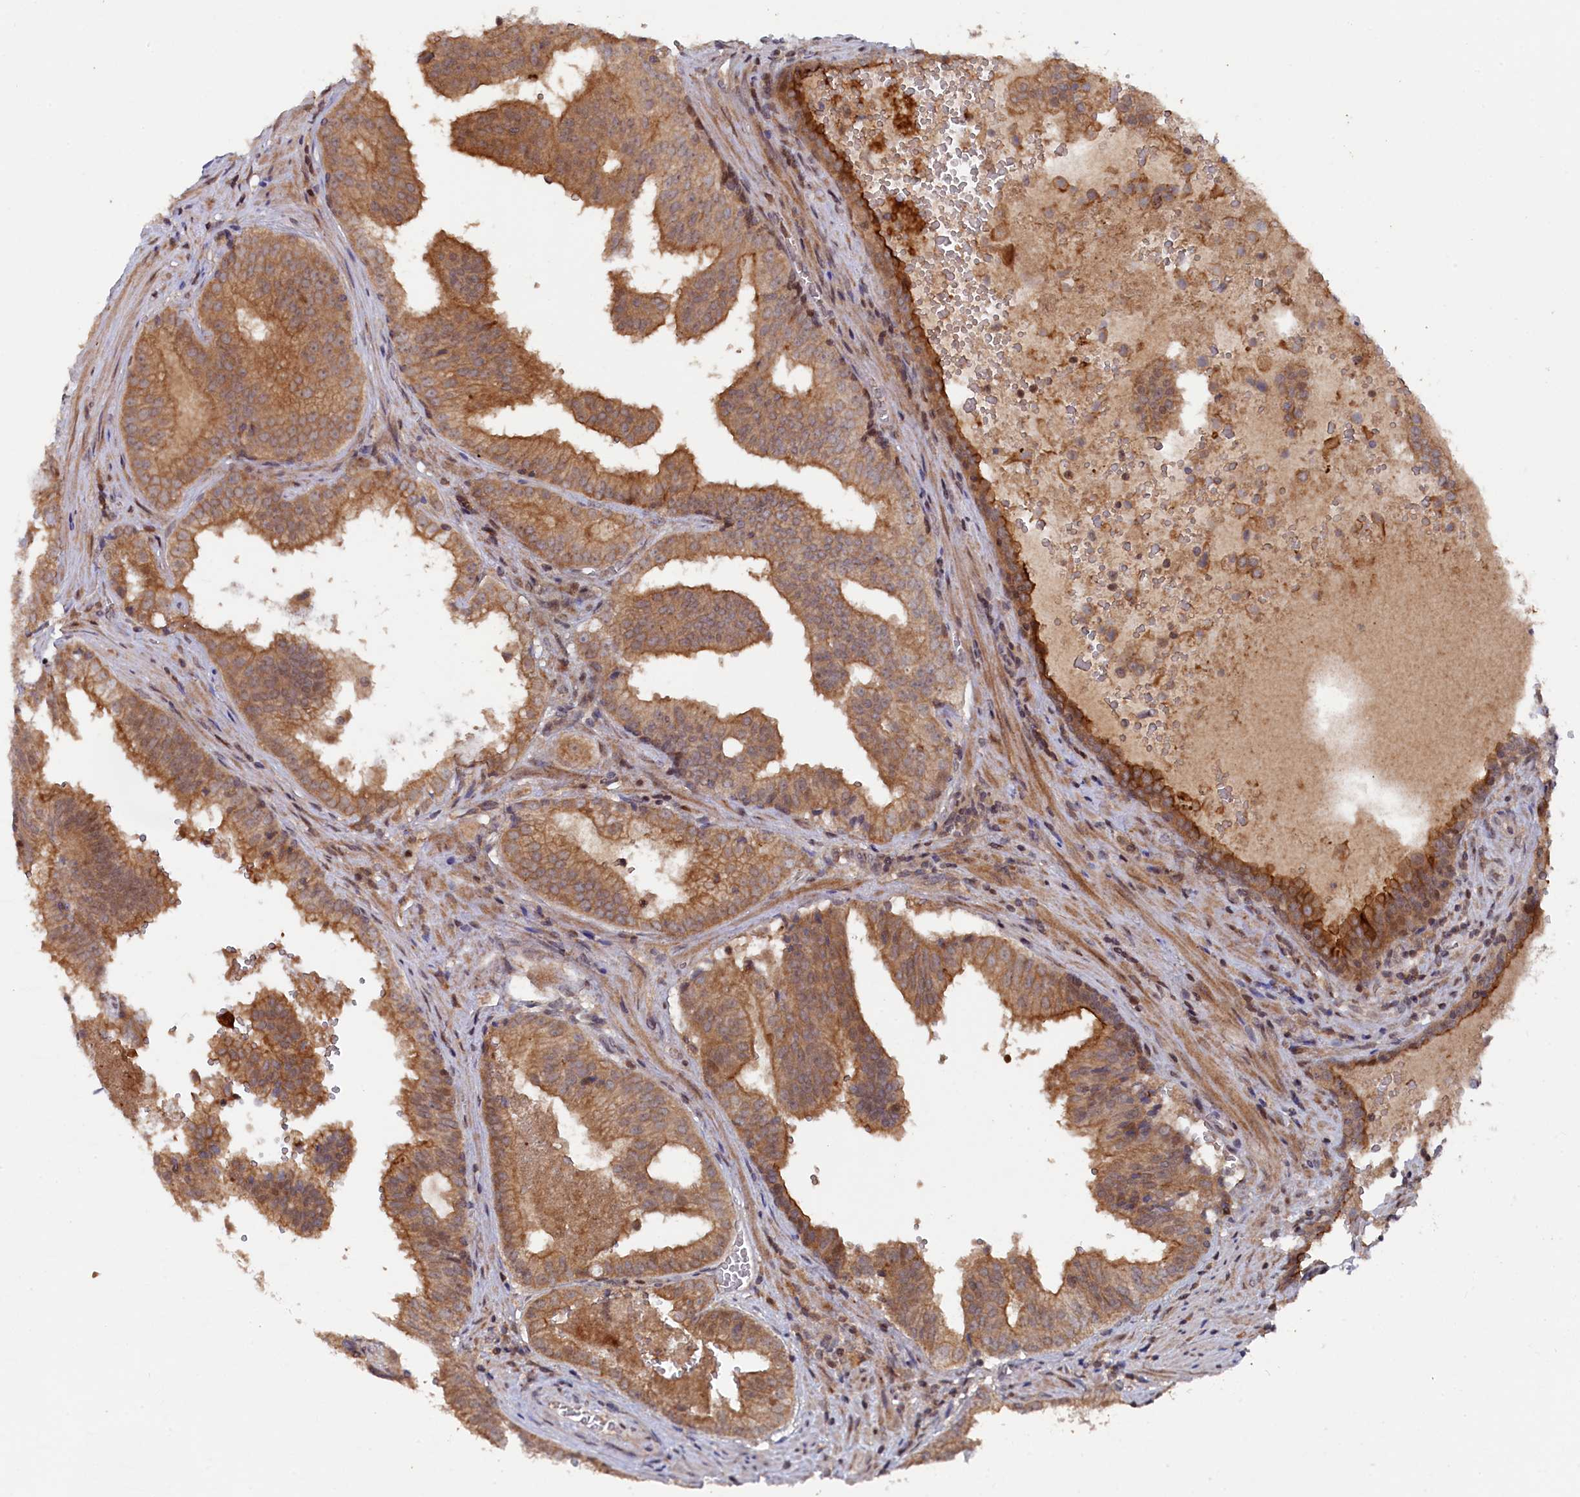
{"staining": {"intensity": "moderate", "quantity": ">75%", "location": "cytoplasmic/membranous"}, "tissue": "prostate cancer", "cell_type": "Tumor cells", "image_type": "cancer", "snomed": [{"axis": "morphology", "description": "Adenocarcinoma, High grade"}, {"axis": "topography", "description": "Prostate"}], "caption": "This histopathology image displays immunohistochemistry (IHC) staining of human high-grade adenocarcinoma (prostate), with medium moderate cytoplasmic/membranous staining in approximately >75% of tumor cells.", "gene": "TMC5", "patient": {"sex": "male", "age": 68}}